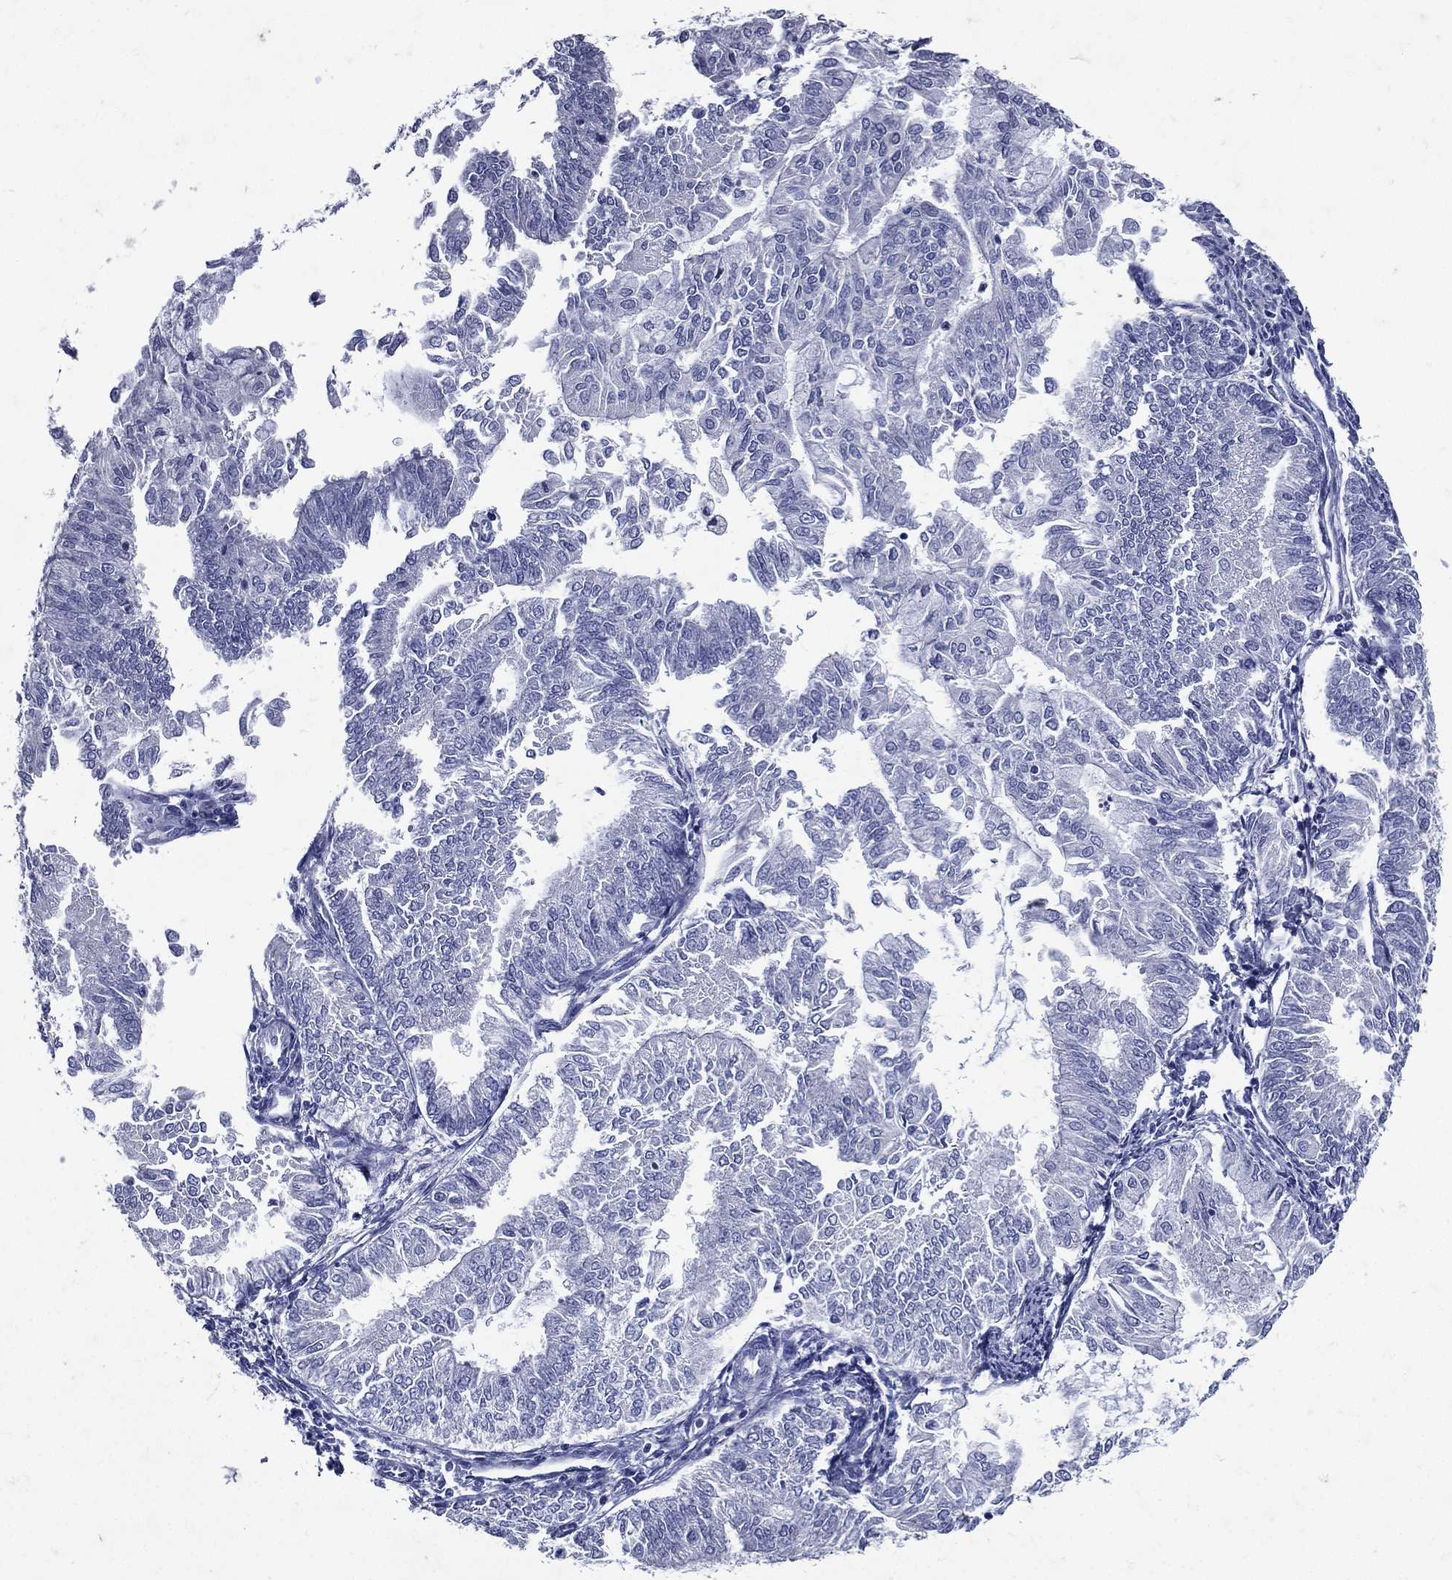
{"staining": {"intensity": "negative", "quantity": "none", "location": "none"}, "tissue": "endometrial cancer", "cell_type": "Tumor cells", "image_type": "cancer", "snomed": [{"axis": "morphology", "description": "Adenocarcinoma, NOS"}, {"axis": "topography", "description": "Endometrium"}], "caption": "Immunohistochemistry (IHC) histopathology image of human adenocarcinoma (endometrial) stained for a protein (brown), which demonstrates no expression in tumor cells.", "gene": "TGM1", "patient": {"sex": "female", "age": 59}}